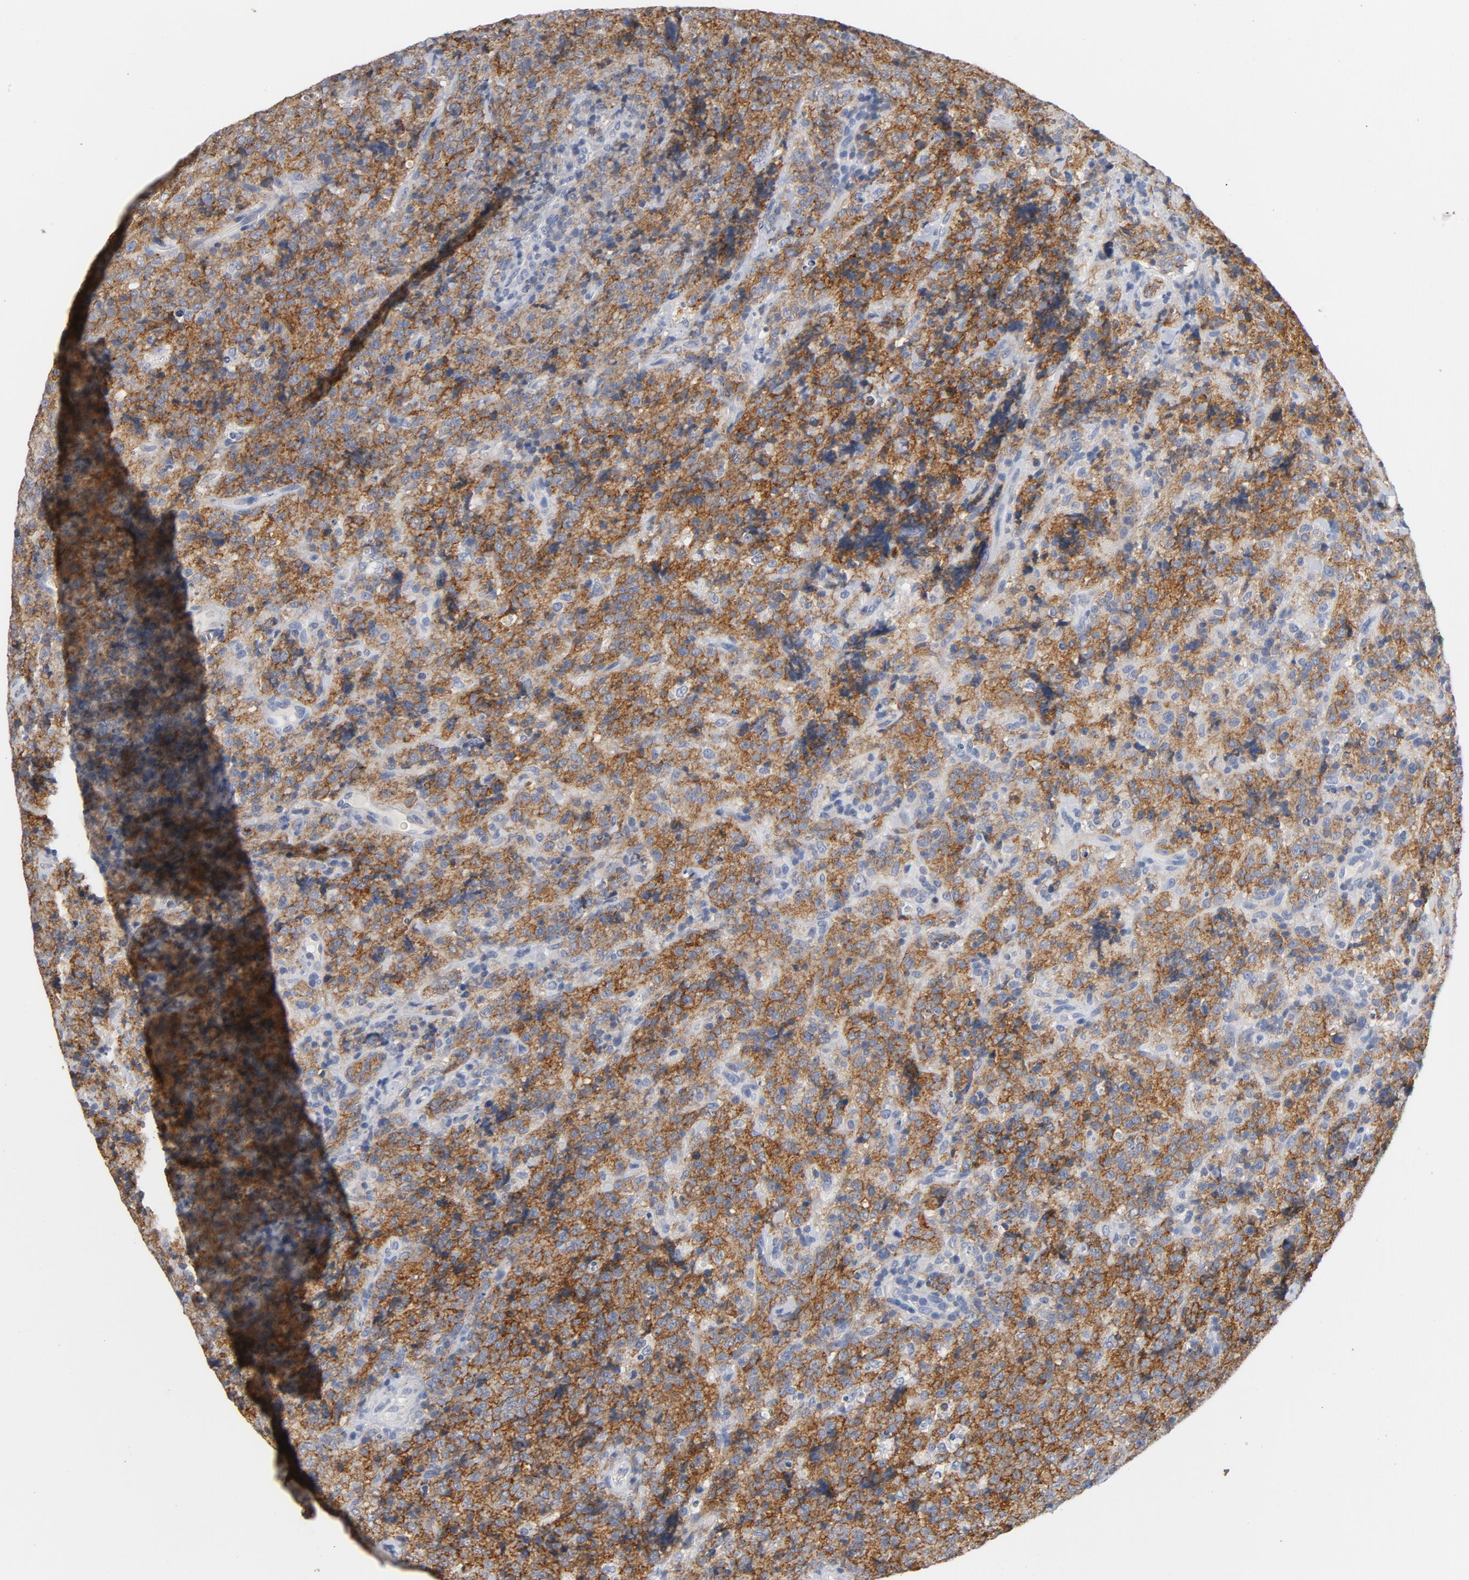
{"staining": {"intensity": "moderate", "quantity": ">75%", "location": "cytoplasmic/membranous"}, "tissue": "lymphoma", "cell_type": "Tumor cells", "image_type": "cancer", "snomed": [{"axis": "morphology", "description": "Malignant lymphoma, non-Hodgkin's type, High grade"}, {"axis": "topography", "description": "Tonsil"}], "caption": "A brown stain highlights moderate cytoplasmic/membranous expression of a protein in human lymphoma tumor cells.", "gene": "ZCCHC13", "patient": {"sex": "female", "age": 36}}